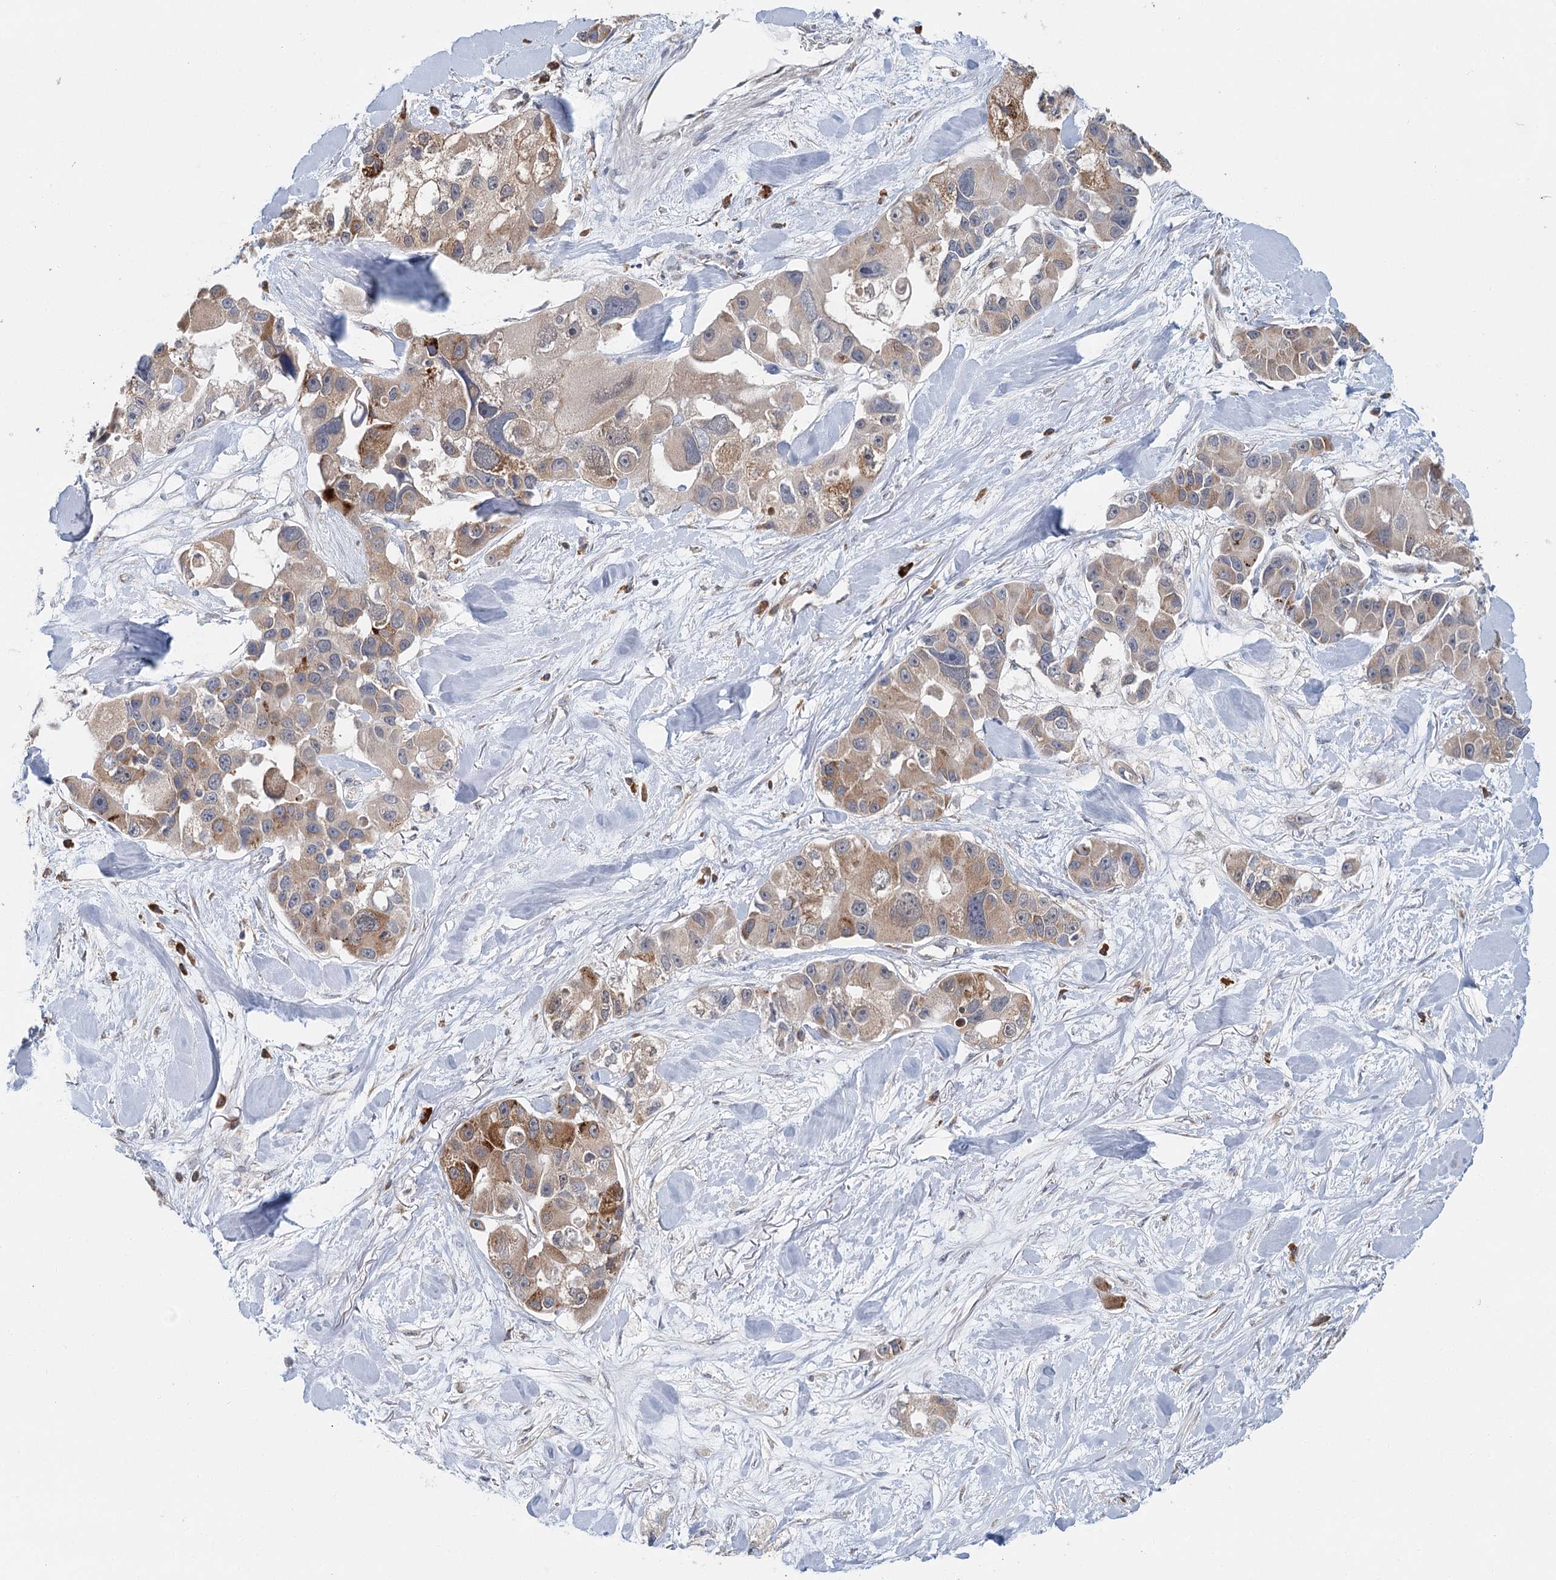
{"staining": {"intensity": "strong", "quantity": "25%-75%", "location": "cytoplasmic/membranous"}, "tissue": "lung cancer", "cell_type": "Tumor cells", "image_type": "cancer", "snomed": [{"axis": "morphology", "description": "Adenocarcinoma, NOS"}, {"axis": "topography", "description": "Lung"}], "caption": "Immunohistochemistry (IHC) (DAB (3,3'-diaminobenzidine)) staining of adenocarcinoma (lung) exhibits strong cytoplasmic/membranous protein expression in about 25%-75% of tumor cells.", "gene": "ADK", "patient": {"sex": "female", "age": 54}}